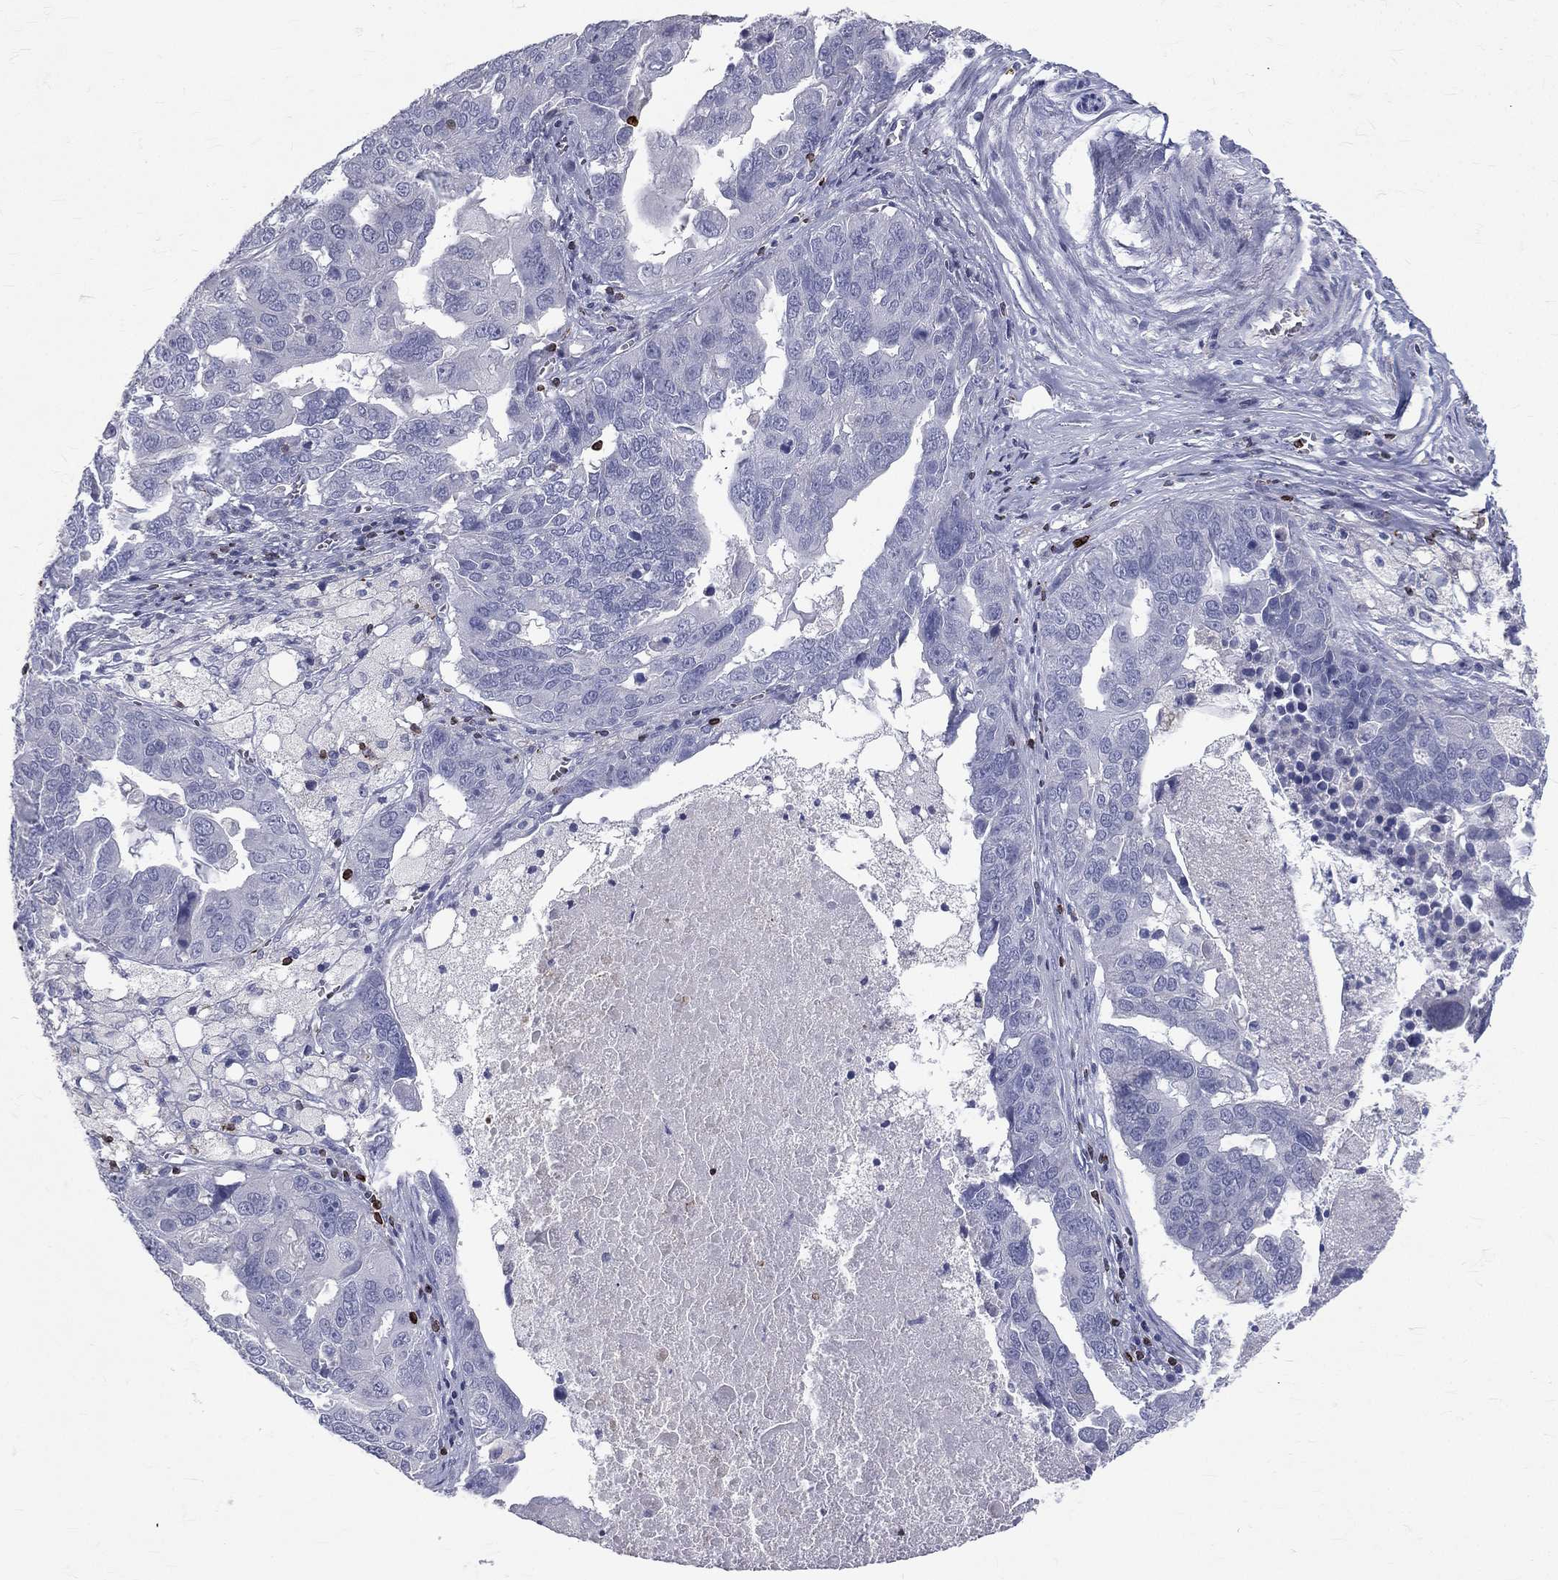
{"staining": {"intensity": "negative", "quantity": "none", "location": "none"}, "tissue": "ovarian cancer", "cell_type": "Tumor cells", "image_type": "cancer", "snomed": [{"axis": "morphology", "description": "Carcinoma, endometroid"}, {"axis": "topography", "description": "Soft tissue"}, {"axis": "topography", "description": "Ovary"}], "caption": "The photomicrograph displays no significant positivity in tumor cells of ovarian cancer. (Stains: DAB (3,3'-diaminobenzidine) immunohistochemistry (IHC) with hematoxylin counter stain, Microscopy: brightfield microscopy at high magnification).", "gene": "CTSW", "patient": {"sex": "female", "age": 52}}